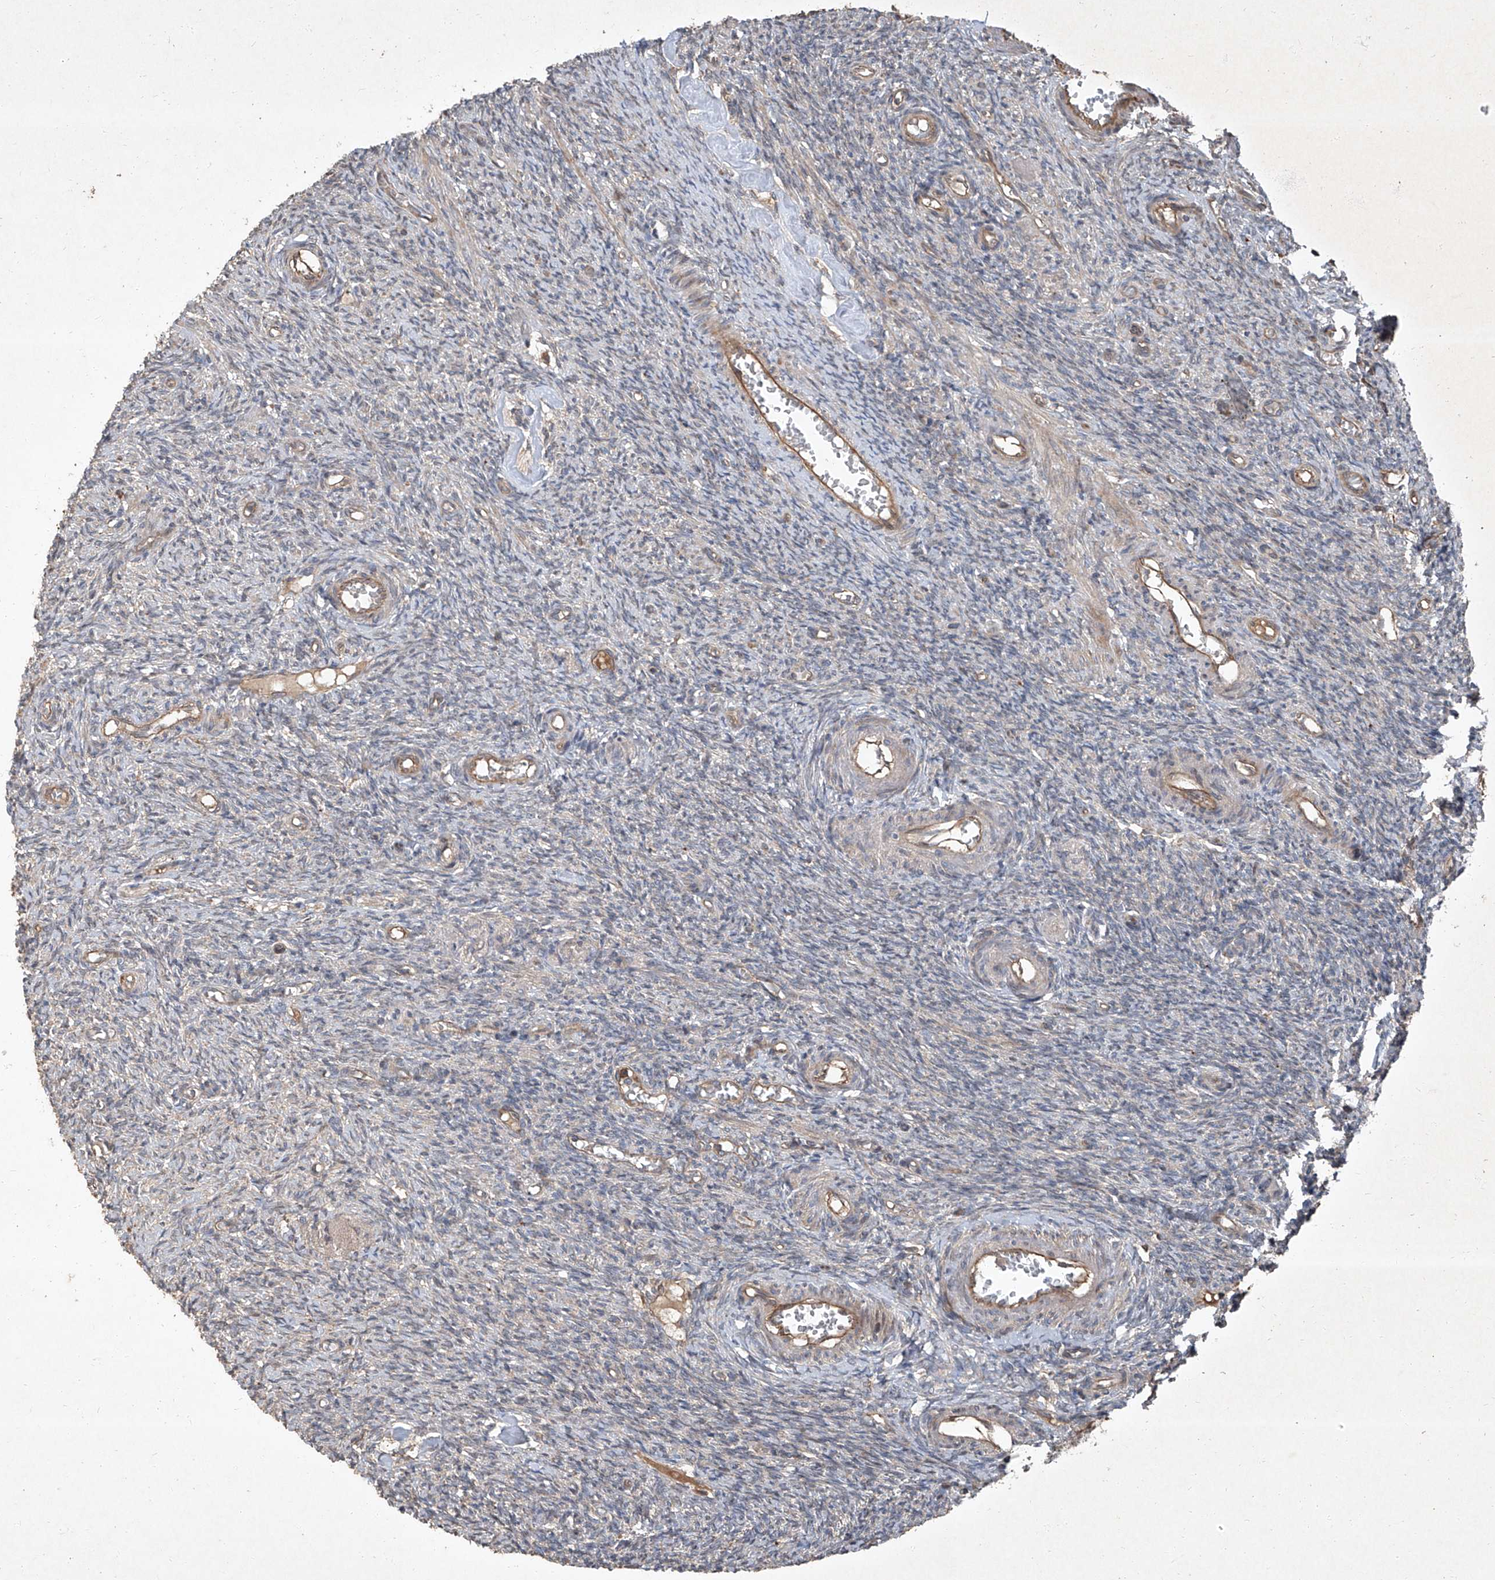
{"staining": {"intensity": "negative", "quantity": "none", "location": "none"}, "tissue": "ovary", "cell_type": "Ovarian stroma cells", "image_type": "normal", "snomed": [{"axis": "morphology", "description": "Normal tissue, NOS"}, {"axis": "topography", "description": "Ovary"}], "caption": "A high-resolution micrograph shows immunohistochemistry (IHC) staining of benign ovary, which shows no significant positivity in ovarian stroma cells.", "gene": "CCN1", "patient": {"sex": "female", "age": 27}}